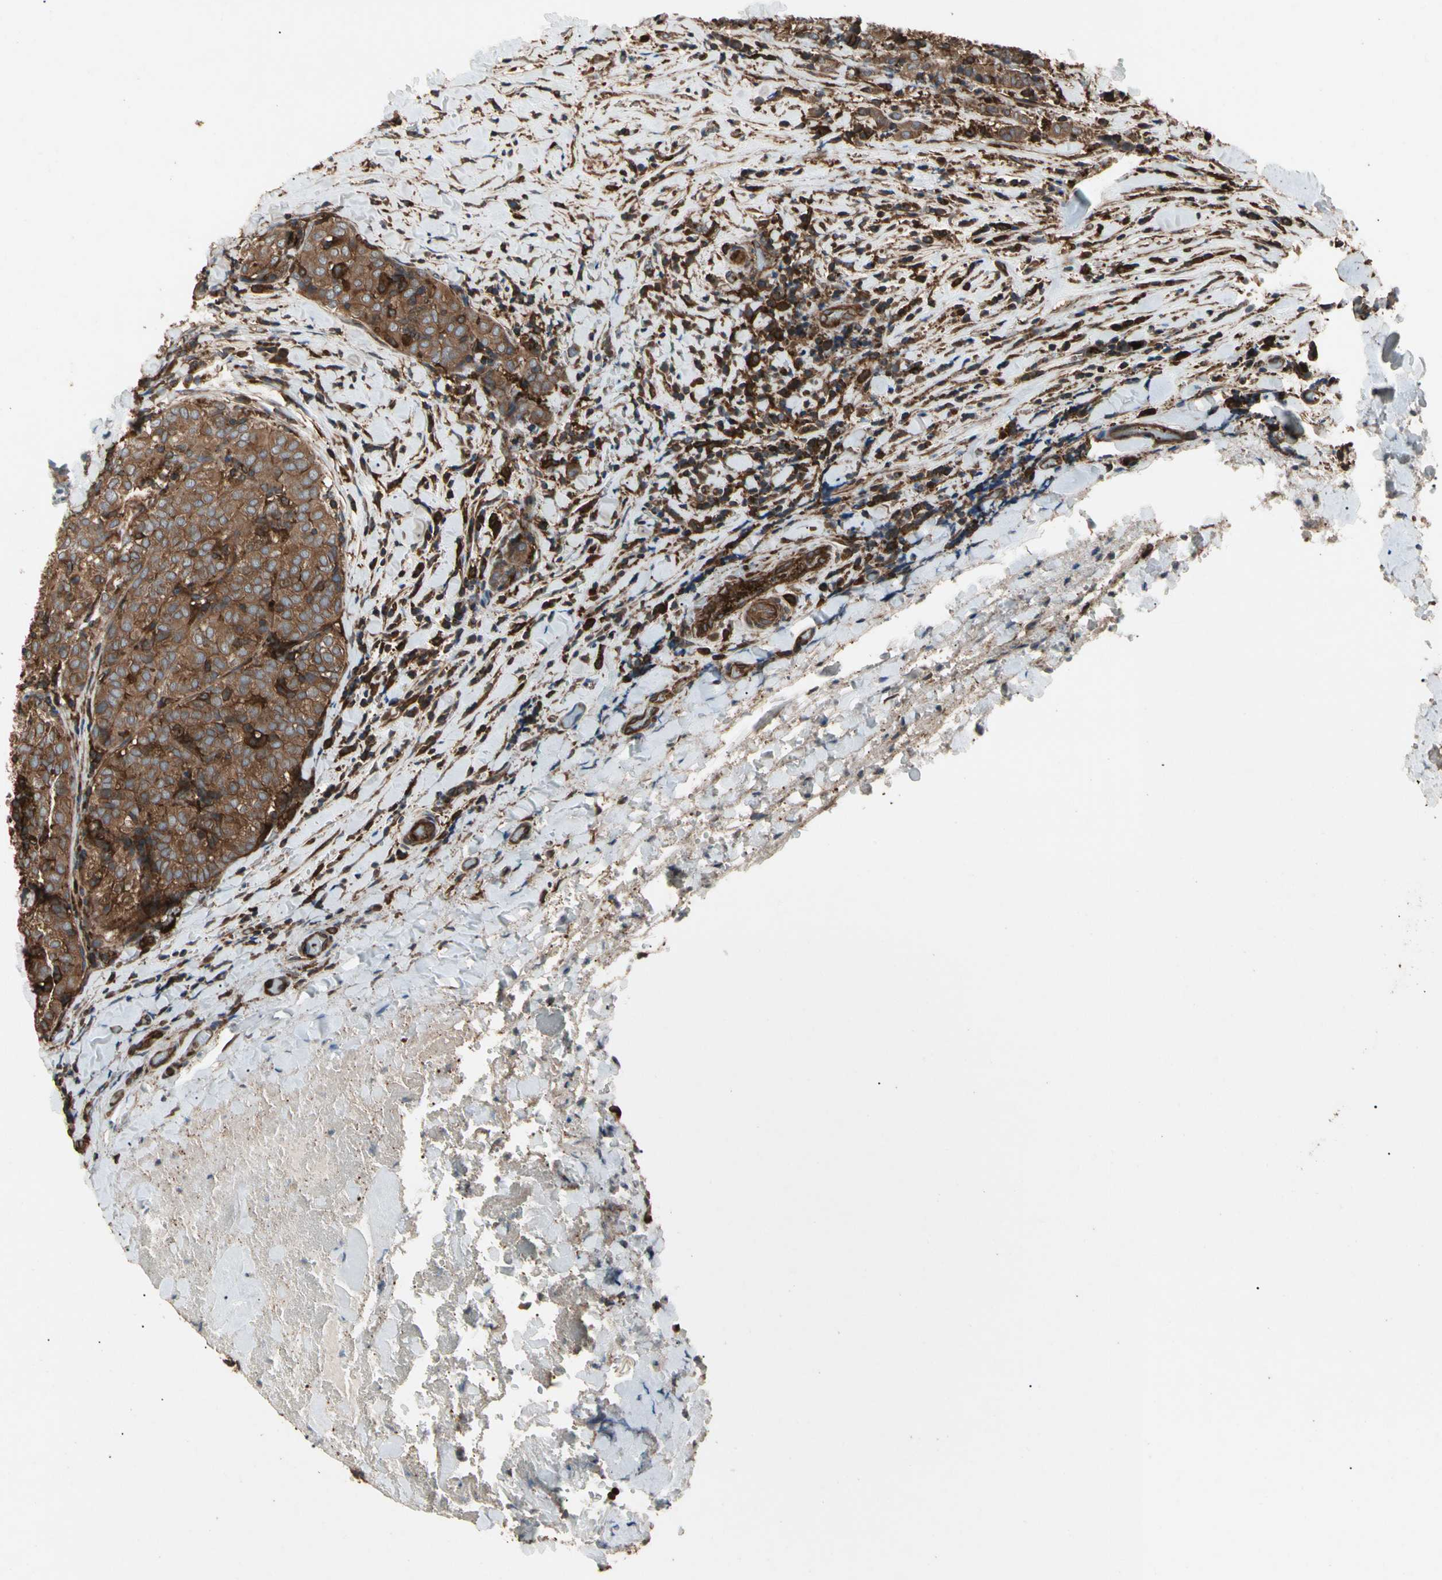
{"staining": {"intensity": "strong", "quantity": ">75%", "location": "cytoplasmic/membranous"}, "tissue": "thyroid cancer", "cell_type": "Tumor cells", "image_type": "cancer", "snomed": [{"axis": "morphology", "description": "Normal tissue, NOS"}, {"axis": "morphology", "description": "Papillary adenocarcinoma, NOS"}, {"axis": "topography", "description": "Thyroid gland"}], "caption": "DAB immunohistochemical staining of thyroid cancer reveals strong cytoplasmic/membranous protein staining in about >75% of tumor cells.", "gene": "AGBL2", "patient": {"sex": "female", "age": 30}}